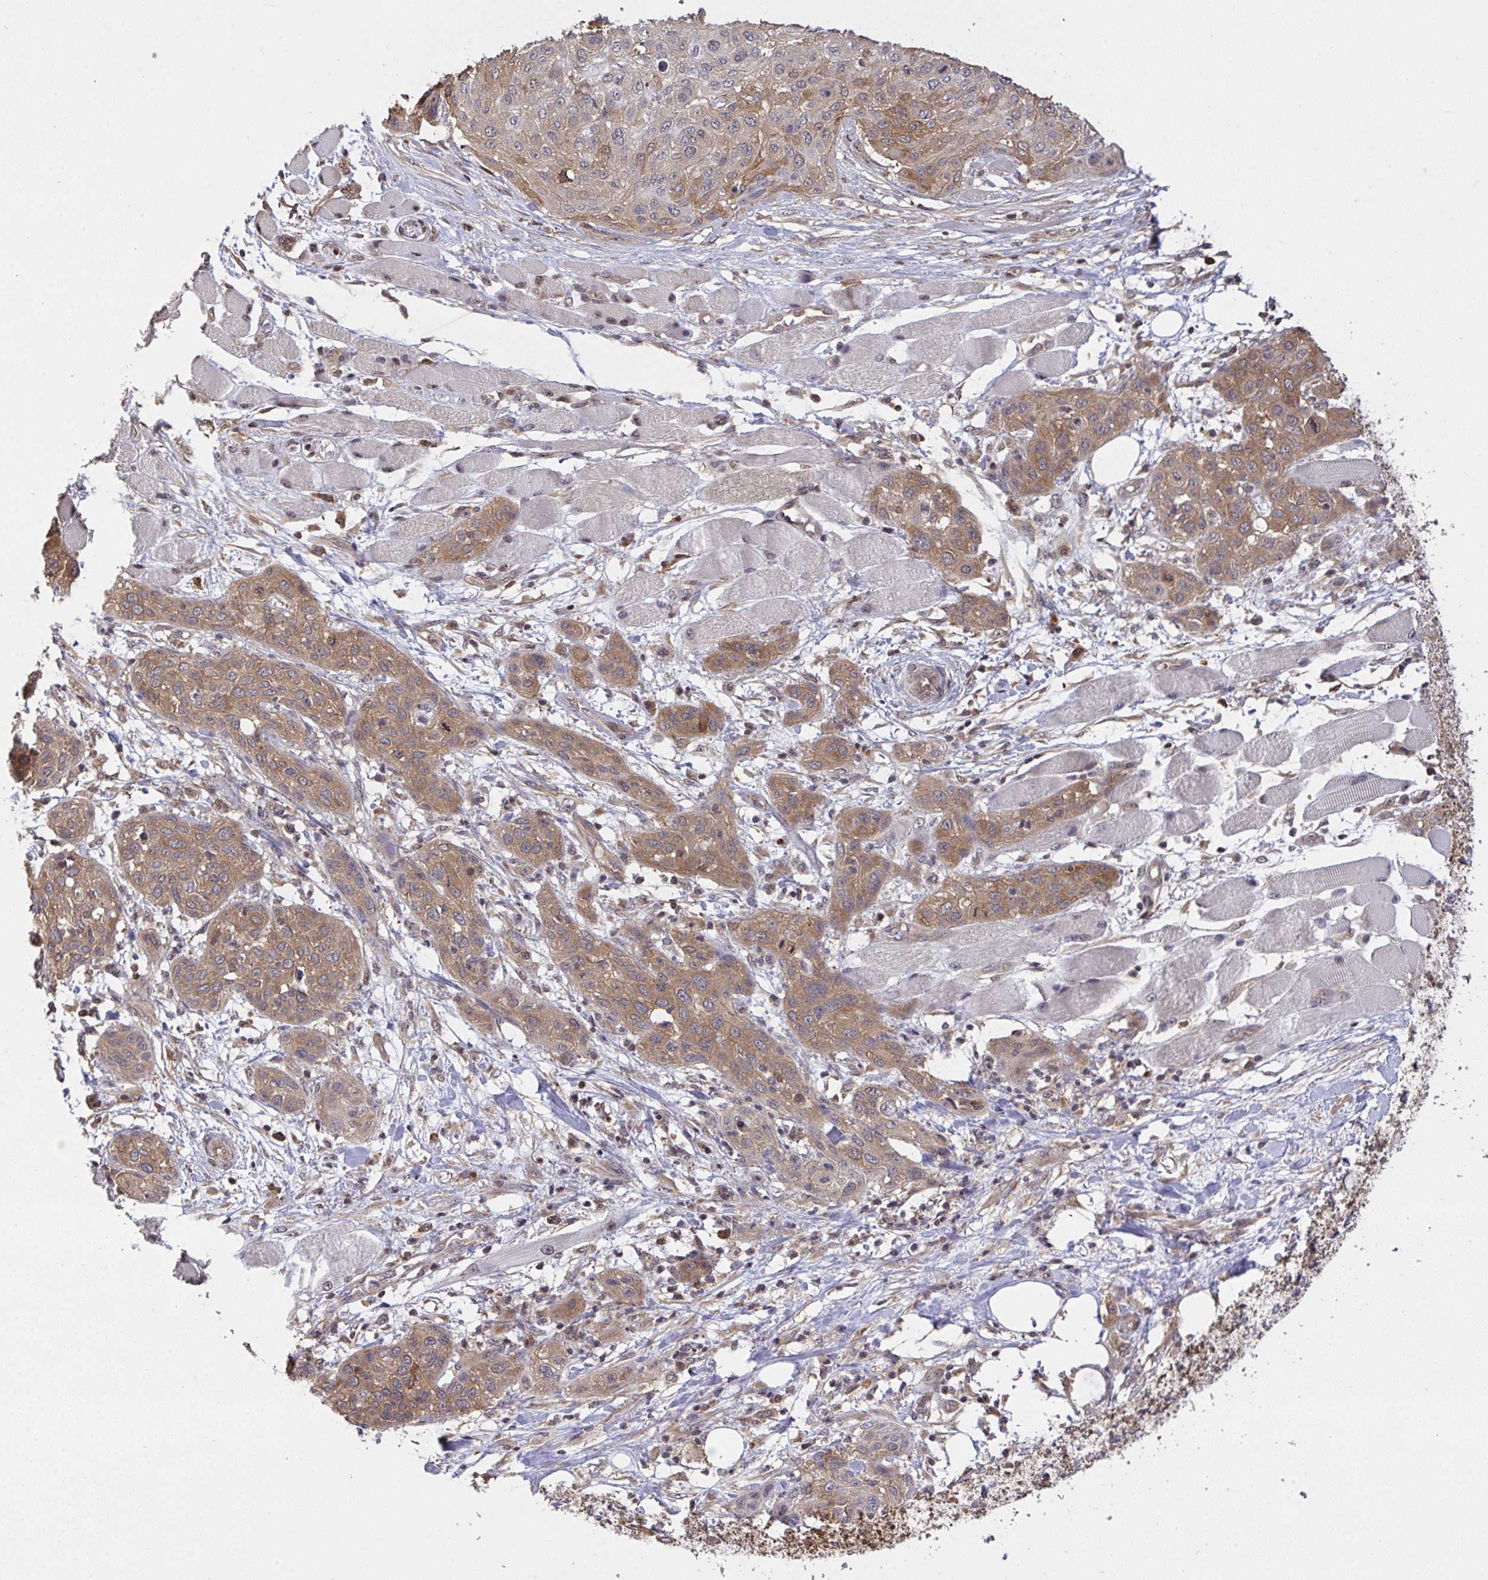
{"staining": {"intensity": "moderate", "quantity": "25%-75%", "location": "cytoplasmic/membranous"}, "tissue": "skin cancer", "cell_type": "Tumor cells", "image_type": "cancer", "snomed": [{"axis": "morphology", "description": "Squamous cell carcinoma, NOS"}, {"axis": "topography", "description": "Skin"}], "caption": "DAB immunohistochemical staining of skin cancer shows moderate cytoplasmic/membranous protein staining in about 25%-75% of tumor cells.", "gene": "C12orf57", "patient": {"sex": "female", "age": 87}}